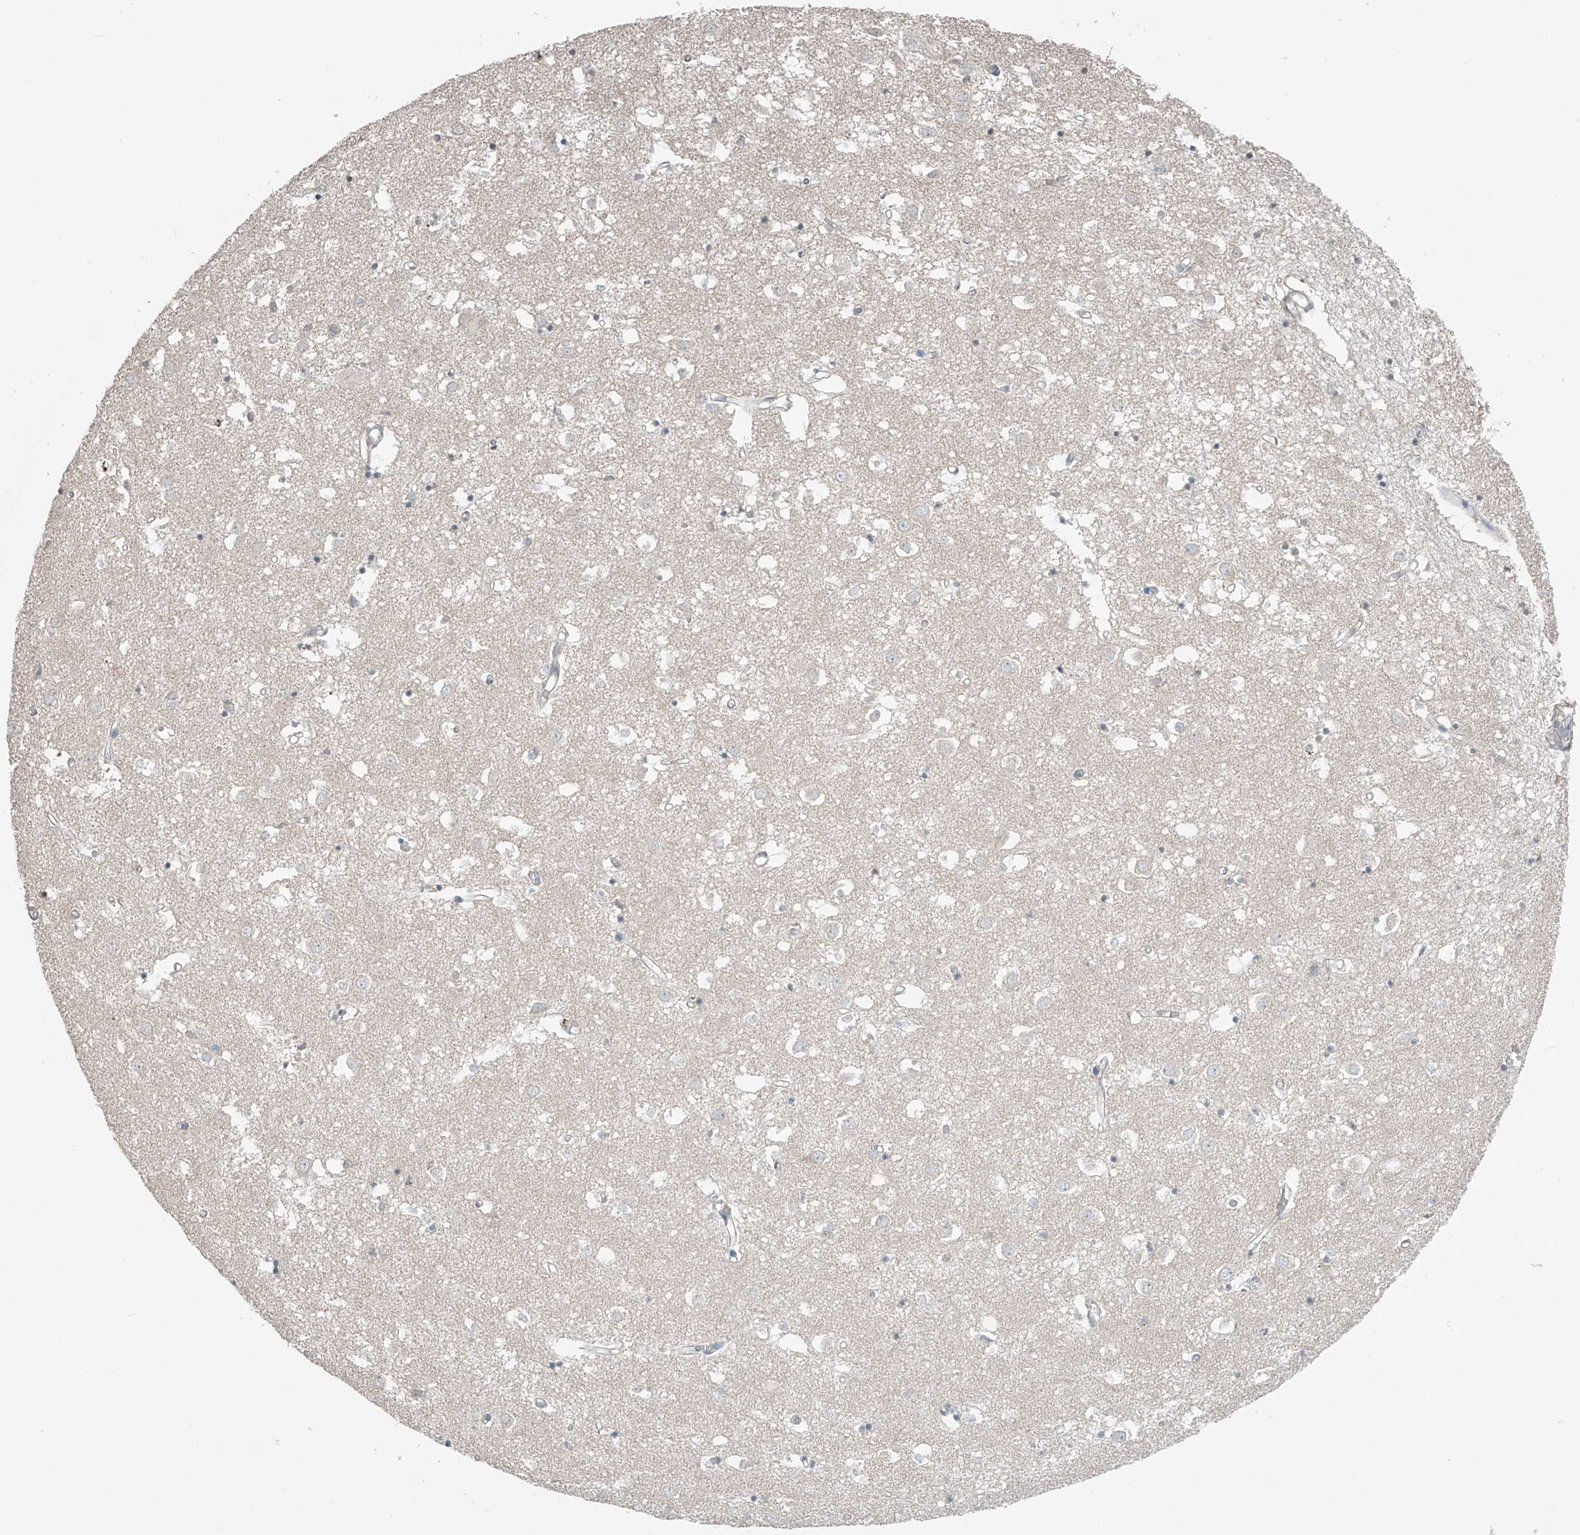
{"staining": {"intensity": "negative", "quantity": "none", "location": "none"}, "tissue": "caudate", "cell_type": "Glial cells", "image_type": "normal", "snomed": [{"axis": "morphology", "description": "Normal tissue, NOS"}, {"axis": "topography", "description": "Lateral ventricle wall"}], "caption": "The immunohistochemistry (IHC) image has no significant positivity in glial cells of caudate.", "gene": "HOXA11", "patient": {"sex": "male", "age": 70}}